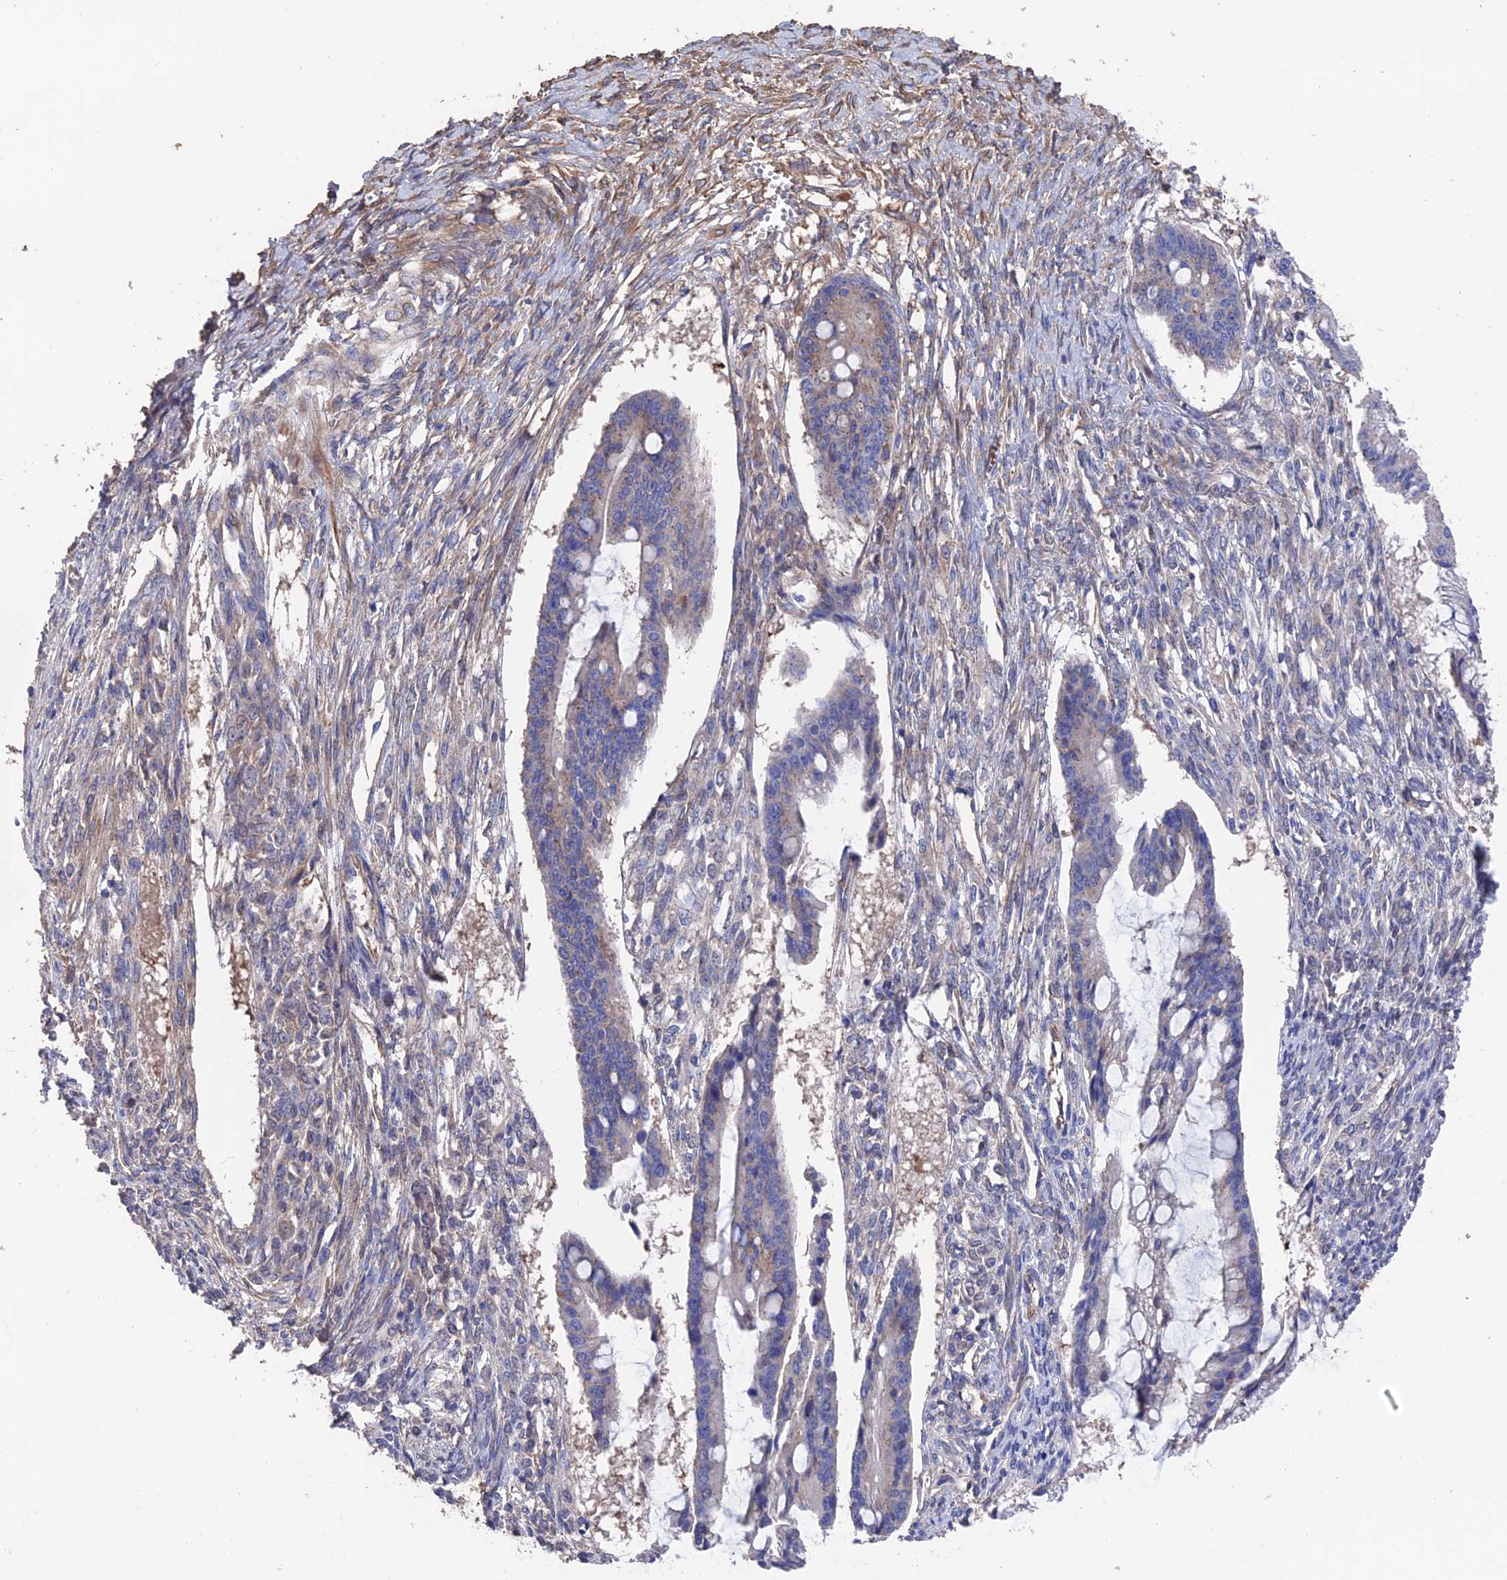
{"staining": {"intensity": "moderate", "quantity": "<25%", "location": "cytoplasmic/membranous"}, "tissue": "ovarian cancer", "cell_type": "Tumor cells", "image_type": "cancer", "snomed": [{"axis": "morphology", "description": "Cystadenocarcinoma, mucinous, NOS"}, {"axis": "topography", "description": "Ovary"}], "caption": "Tumor cells reveal moderate cytoplasmic/membranous positivity in about <25% of cells in ovarian cancer.", "gene": "HPF1", "patient": {"sex": "female", "age": 73}}